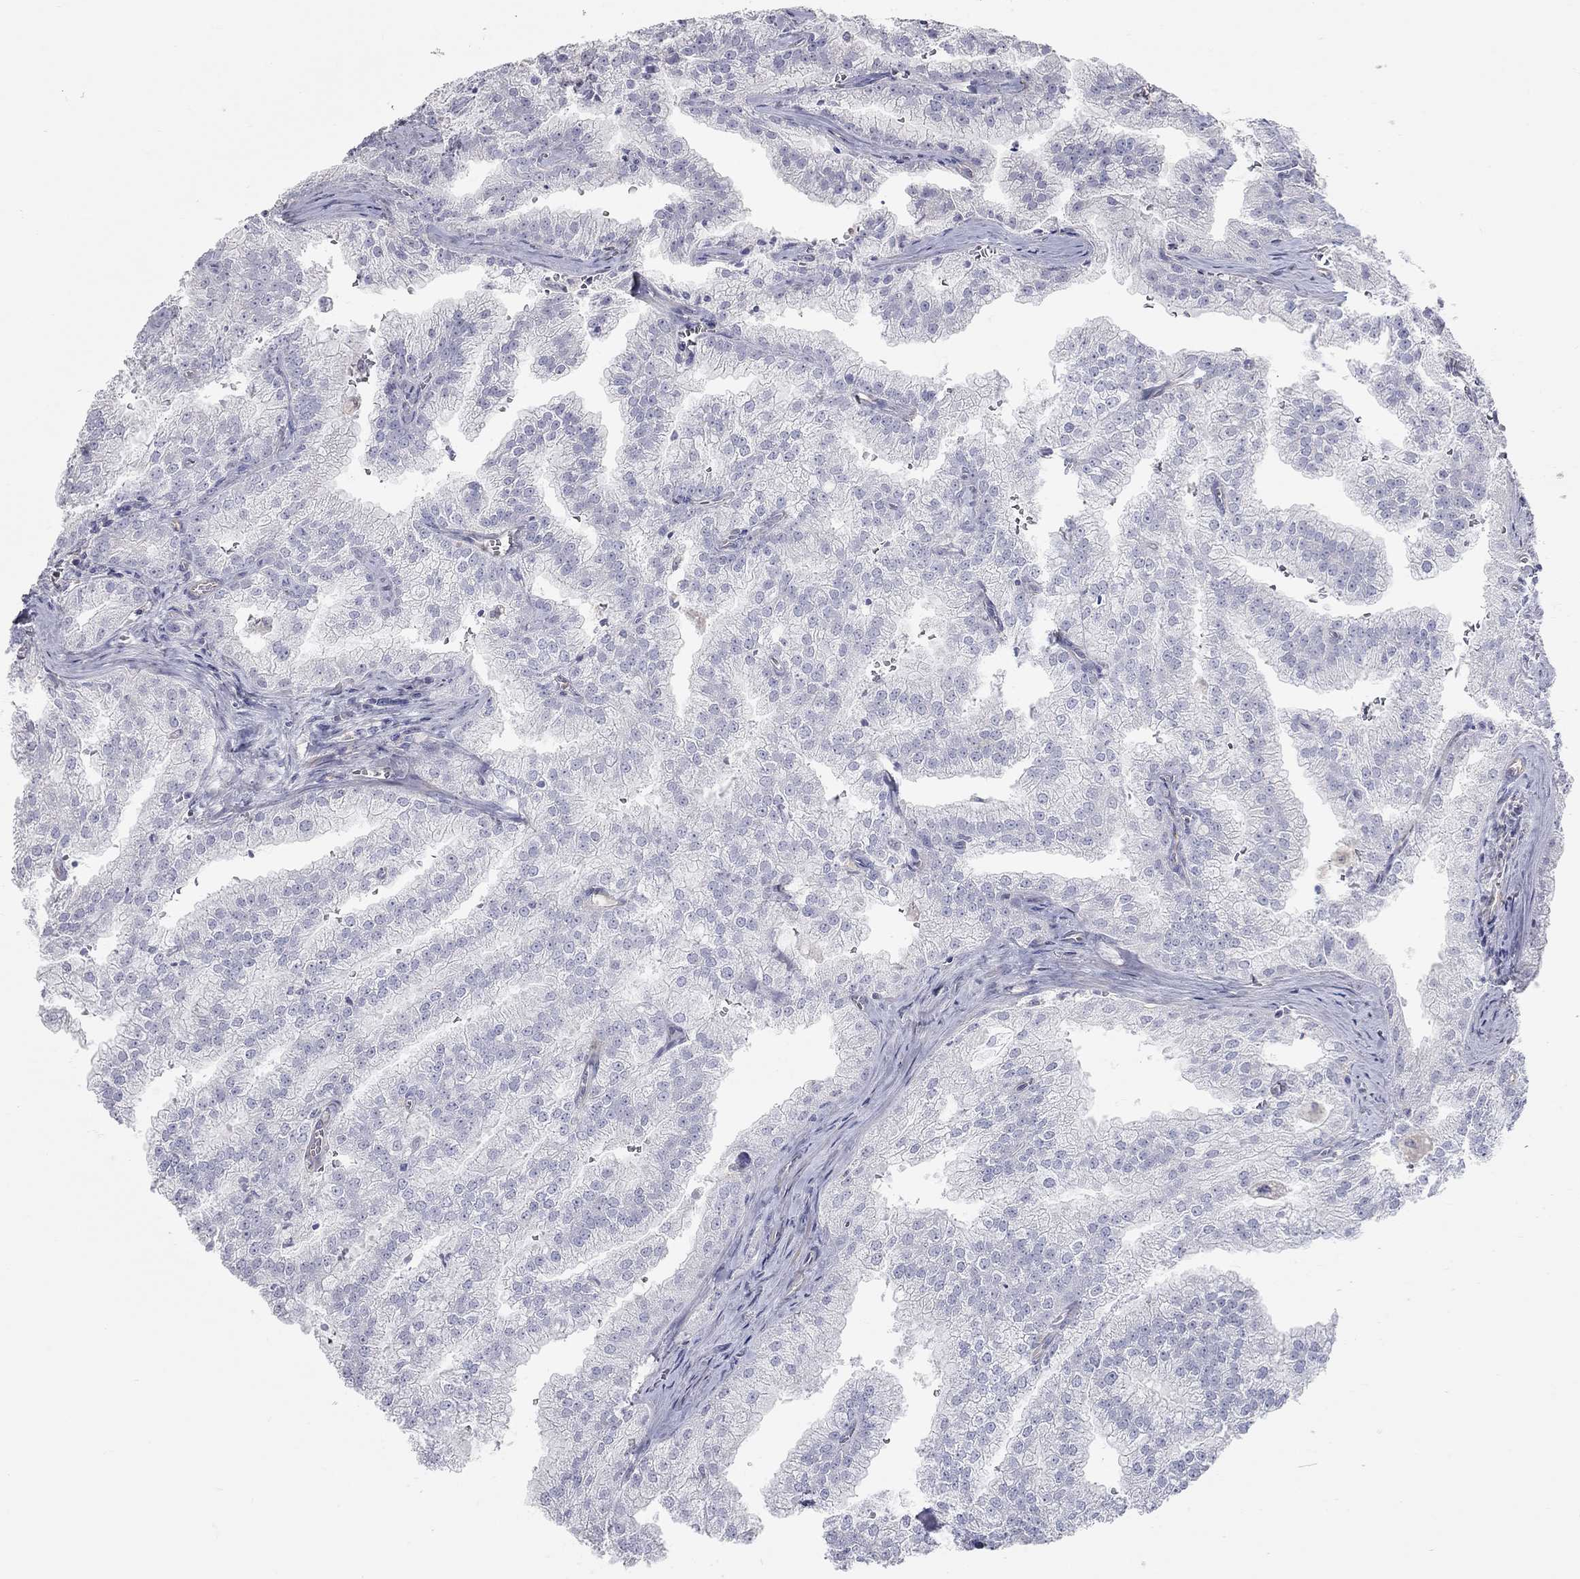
{"staining": {"intensity": "negative", "quantity": "none", "location": "none"}, "tissue": "prostate cancer", "cell_type": "Tumor cells", "image_type": "cancer", "snomed": [{"axis": "morphology", "description": "Adenocarcinoma, NOS"}, {"axis": "topography", "description": "Prostate"}], "caption": "Human adenocarcinoma (prostate) stained for a protein using immunohistochemistry (IHC) exhibits no positivity in tumor cells.", "gene": "C10orf90", "patient": {"sex": "male", "age": 70}}